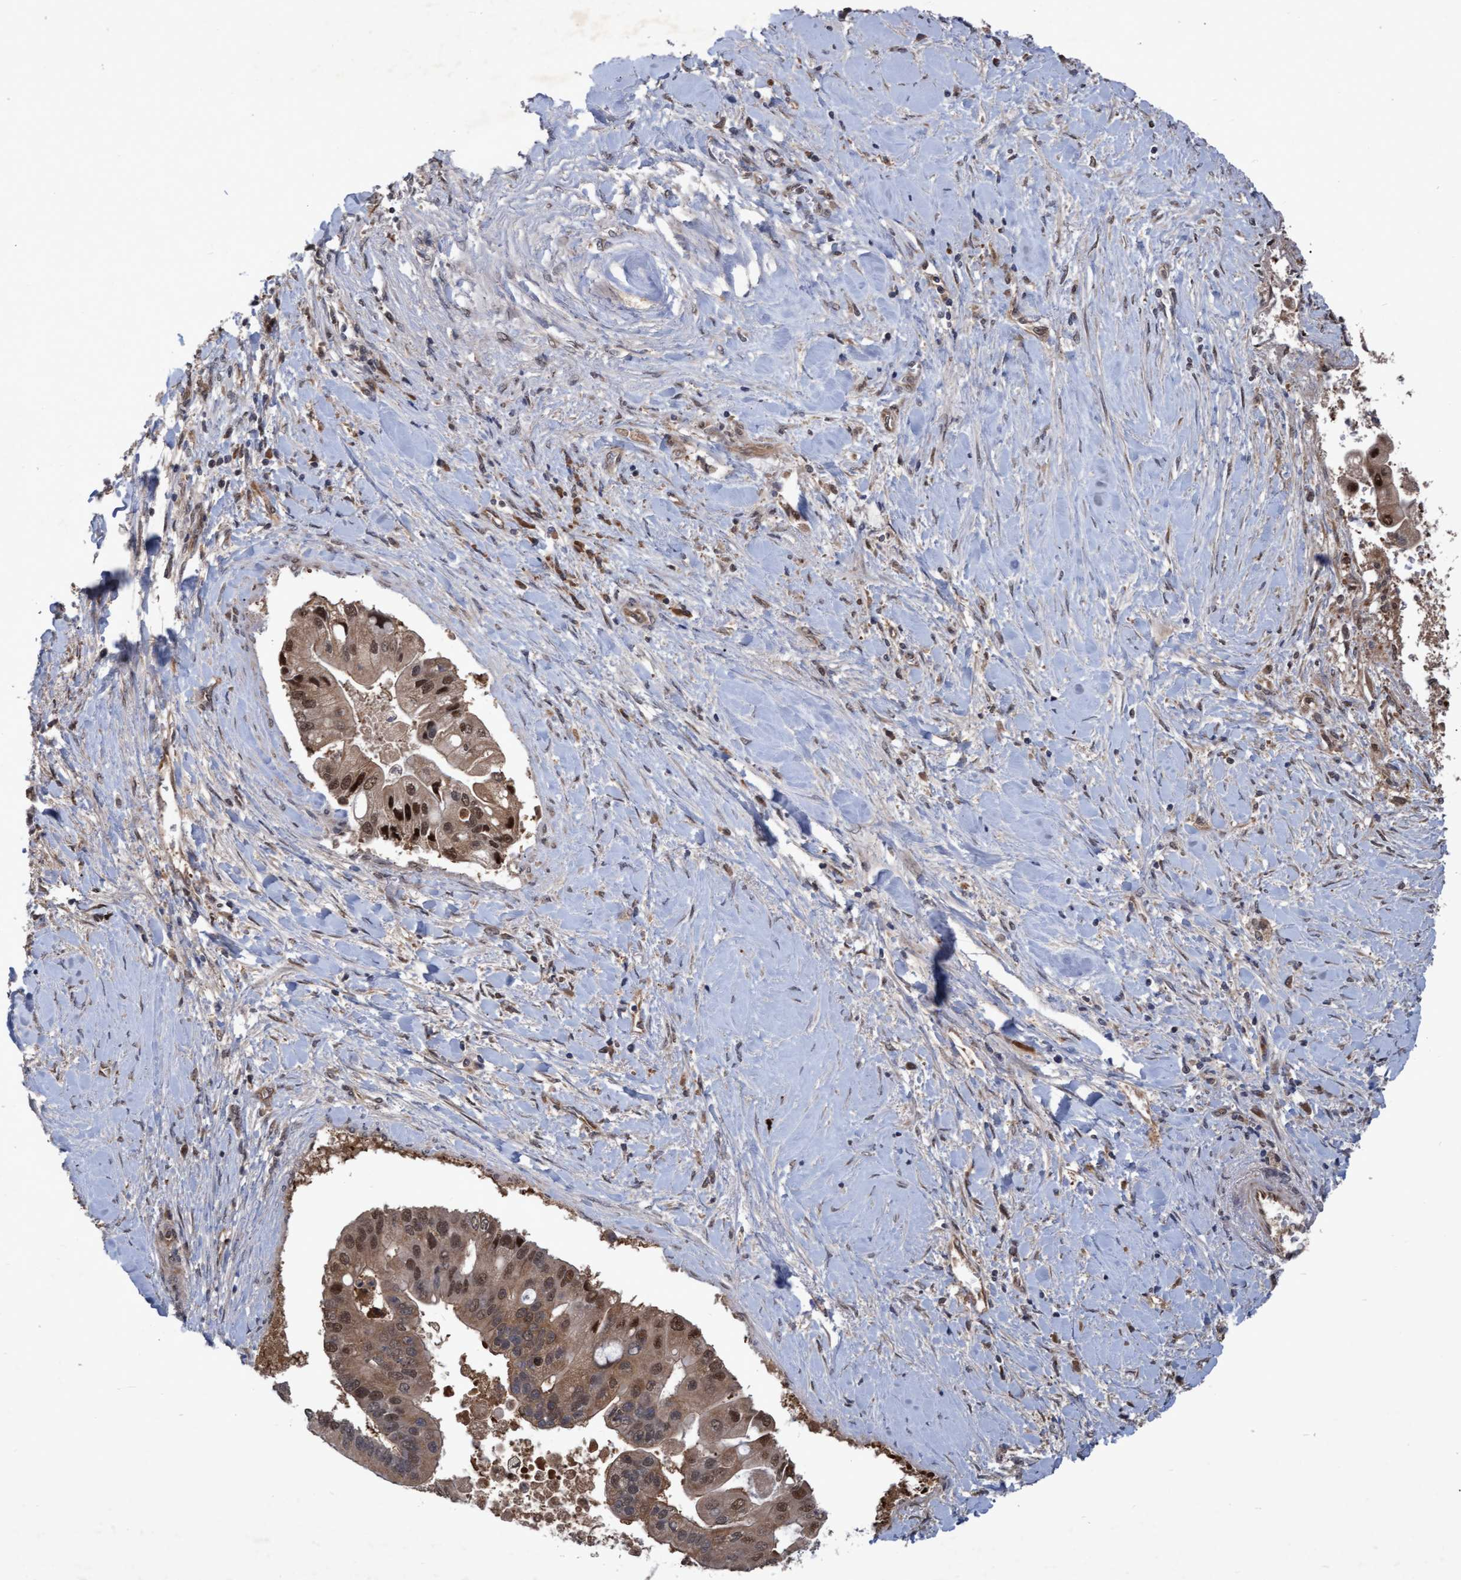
{"staining": {"intensity": "moderate", "quantity": ">75%", "location": "cytoplasmic/membranous,nuclear"}, "tissue": "liver cancer", "cell_type": "Tumor cells", "image_type": "cancer", "snomed": [{"axis": "morphology", "description": "Cholangiocarcinoma"}, {"axis": "topography", "description": "Liver"}], "caption": "Approximately >75% of tumor cells in human liver cholangiocarcinoma show moderate cytoplasmic/membranous and nuclear protein staining as visualized by brown immunohistochemical staining.", "gene": "PSMB6", "patient": {"sex": "male", "age": 50}}